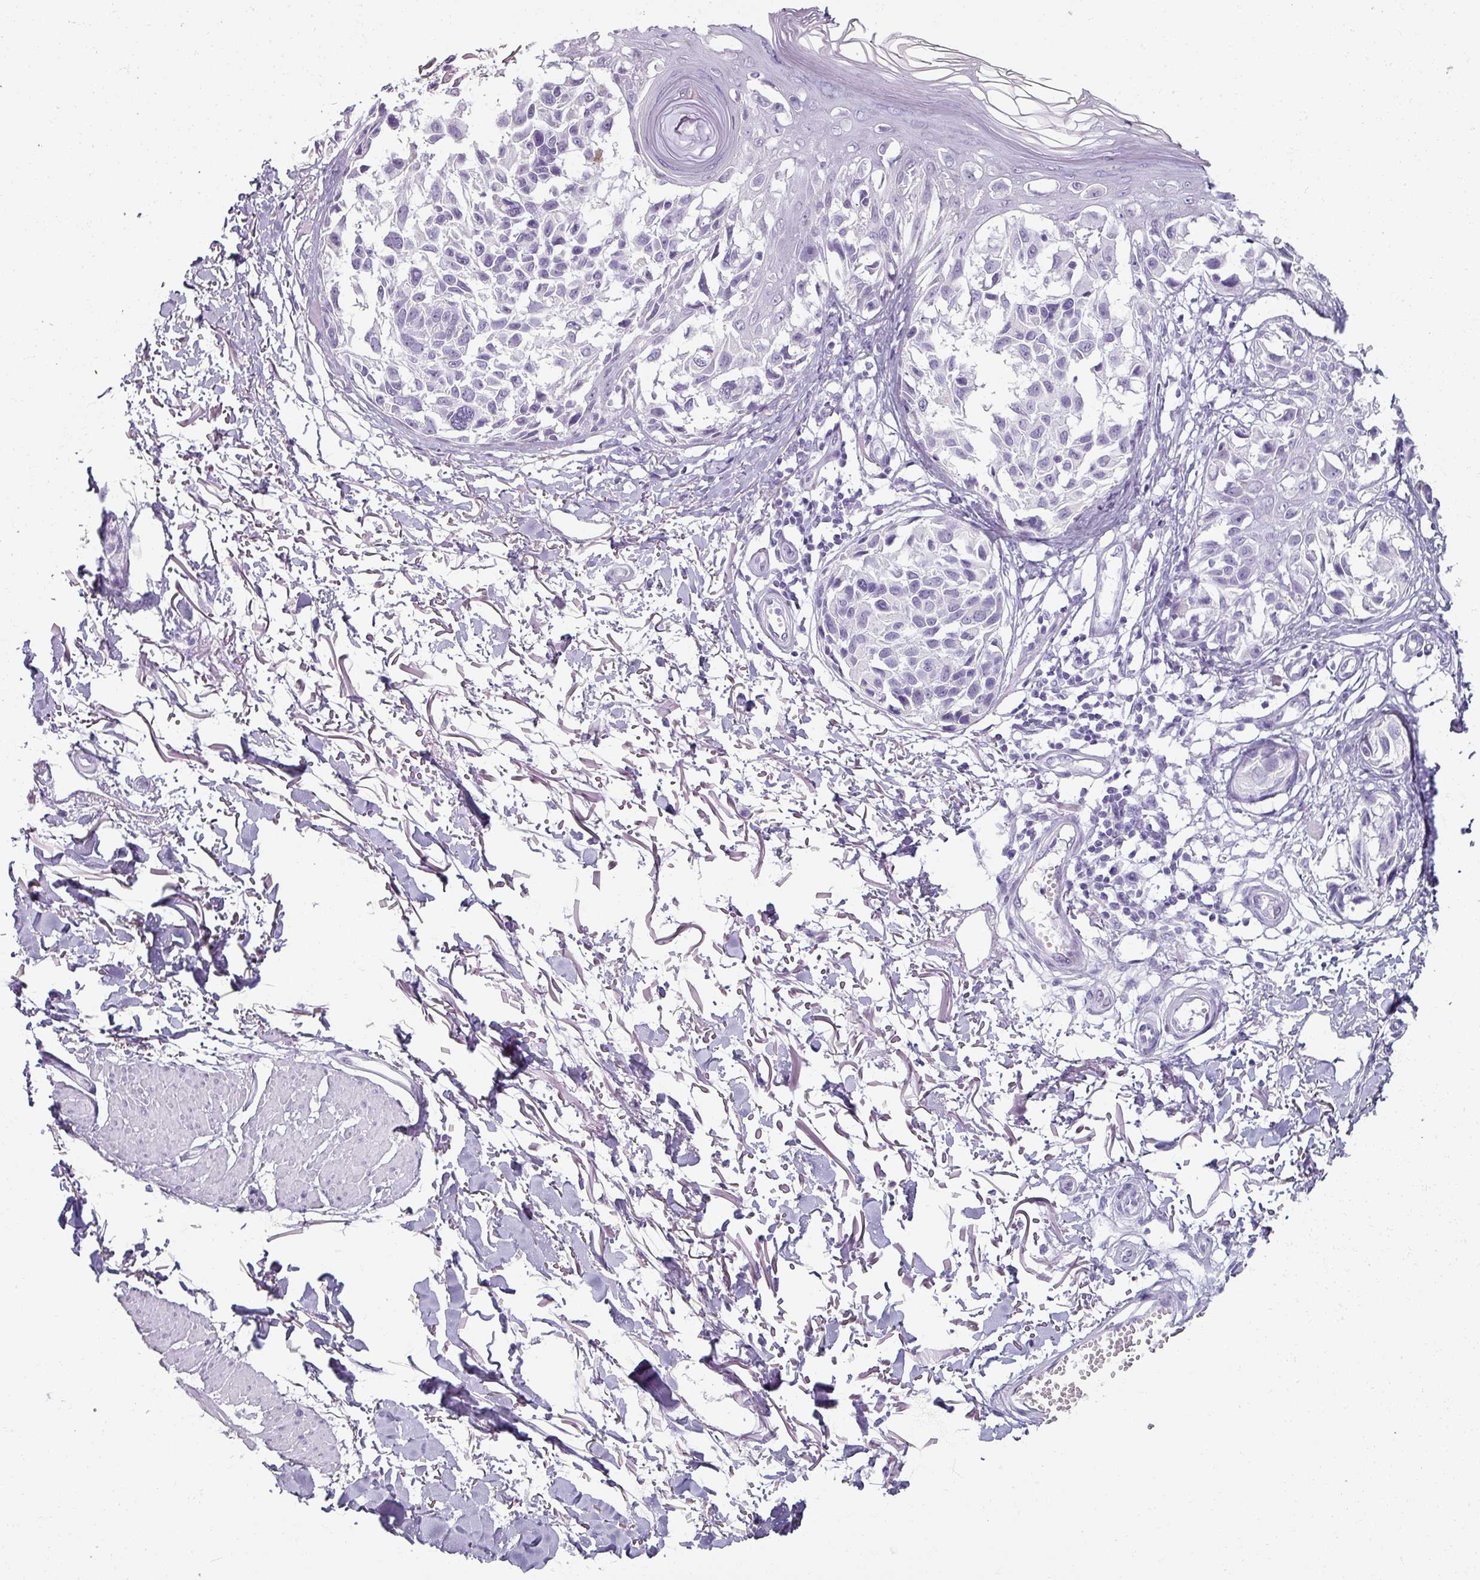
{"staining": {"intensity": "negative", "quantity": "none", "location": "none"}, "tissue": "melanoma", "cell_type": "Tumor cells", "image_type": "cancer", "snomed": [{"axis": "morphology", "description": "Malignant melanoma, NOS"}, {"axis": "topography", "description": "Skin"}], "caption": "Tumor cells show no significant protein expression in melanoma.", "gene": "REG3G", "patient": {"sex": "male", "age": 73}}